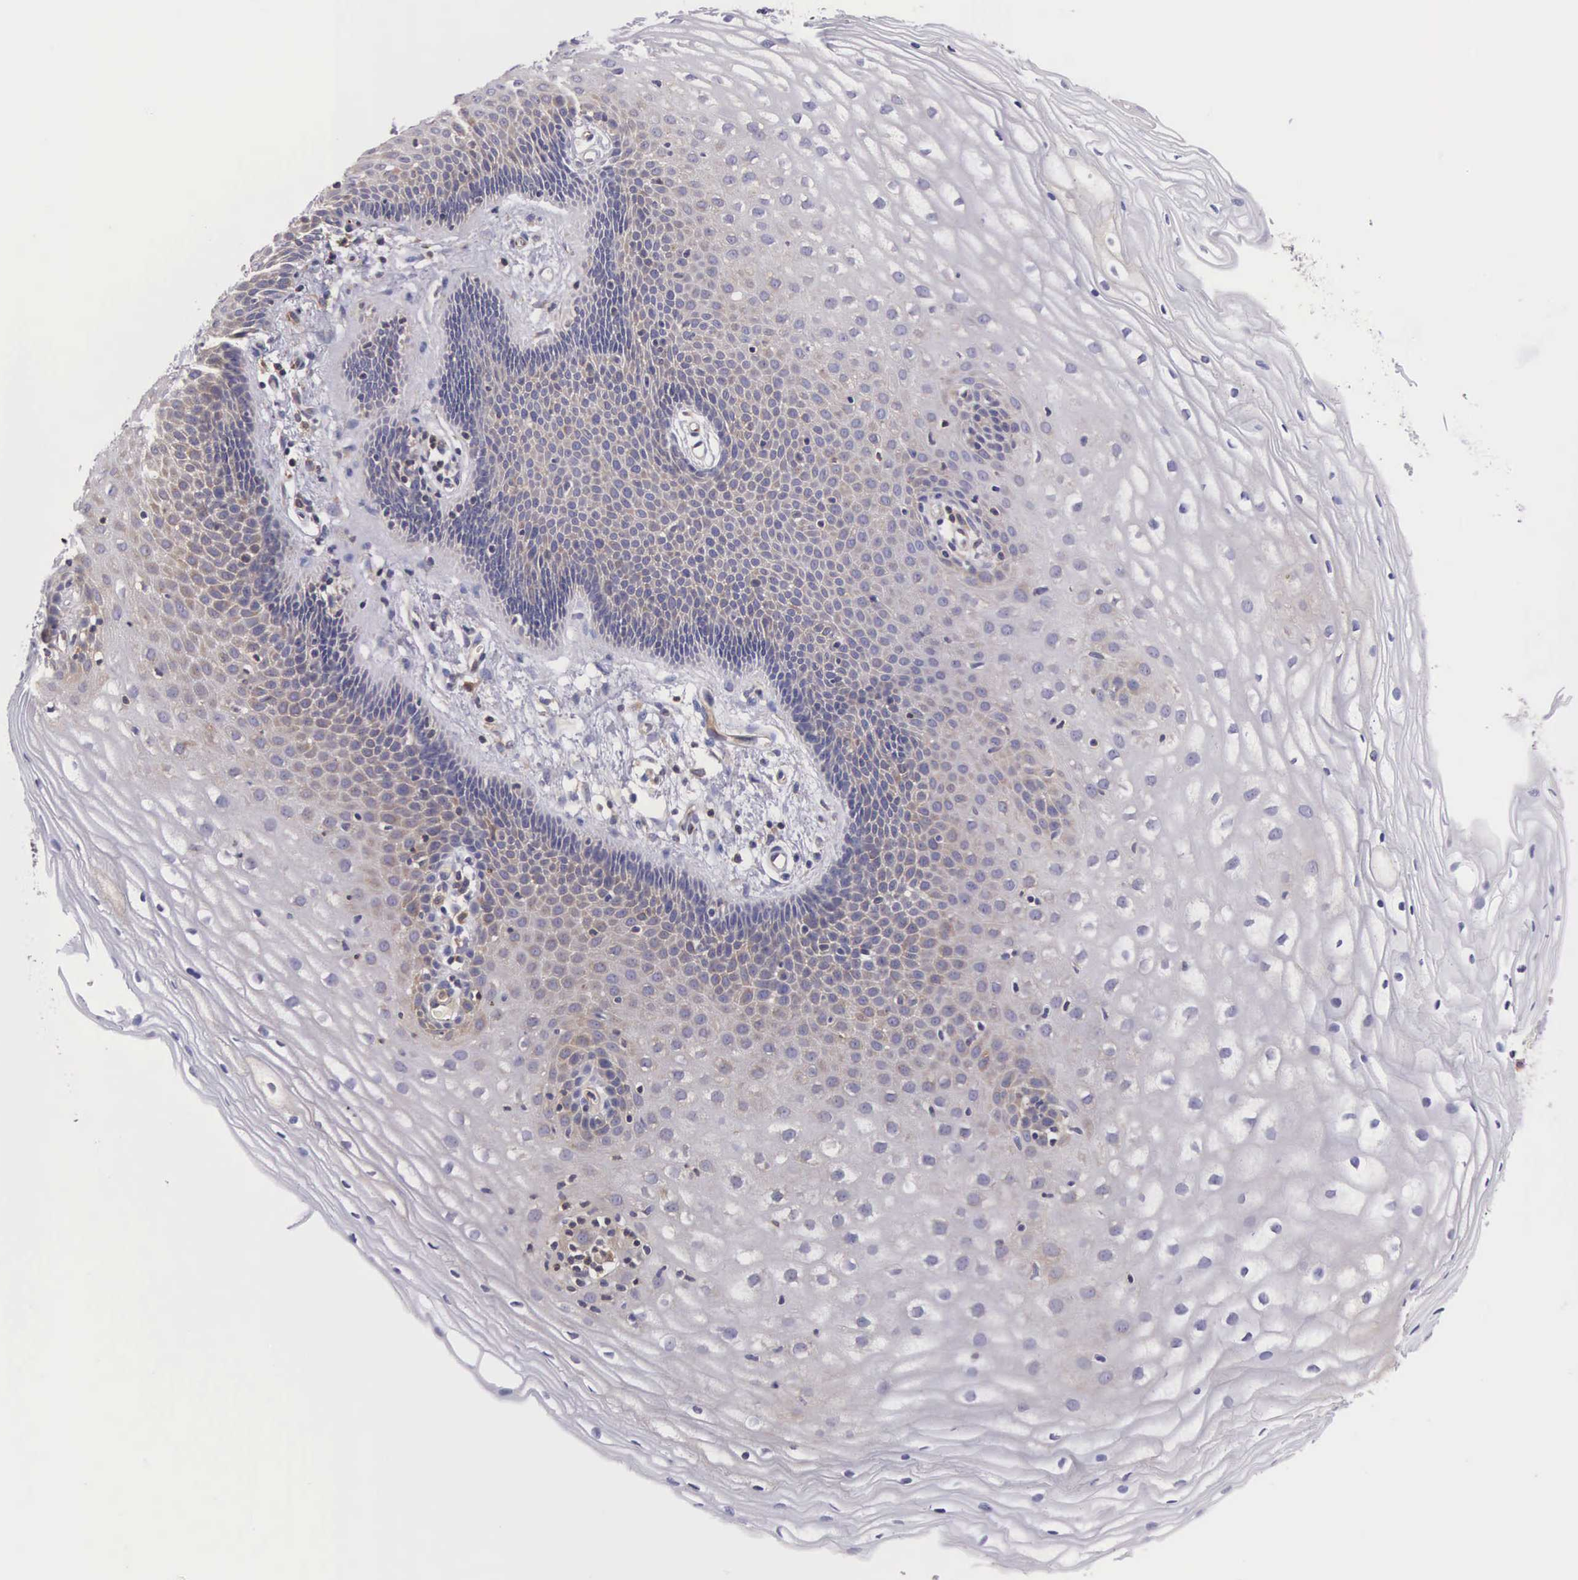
{"staining": {"intensity": "negative", "quantity": "none", "location": "none"}, "tissue": "cervix", "cell_type": "Glandular cells", "image_type": "normal", "snomed": [{"axis": "morphology", "description": "Normal tissue, NOS"}, {"axis": "topography", "description": "Cervix"}], "caption": "This micrograph is of benign cervix stained with IHC to label a protein in brown with the nuclei are counter-stained blue. There is no expression in glandular cells.", "gene": "OSBPL3", "patient": {"sex": "female", "age": 53}}